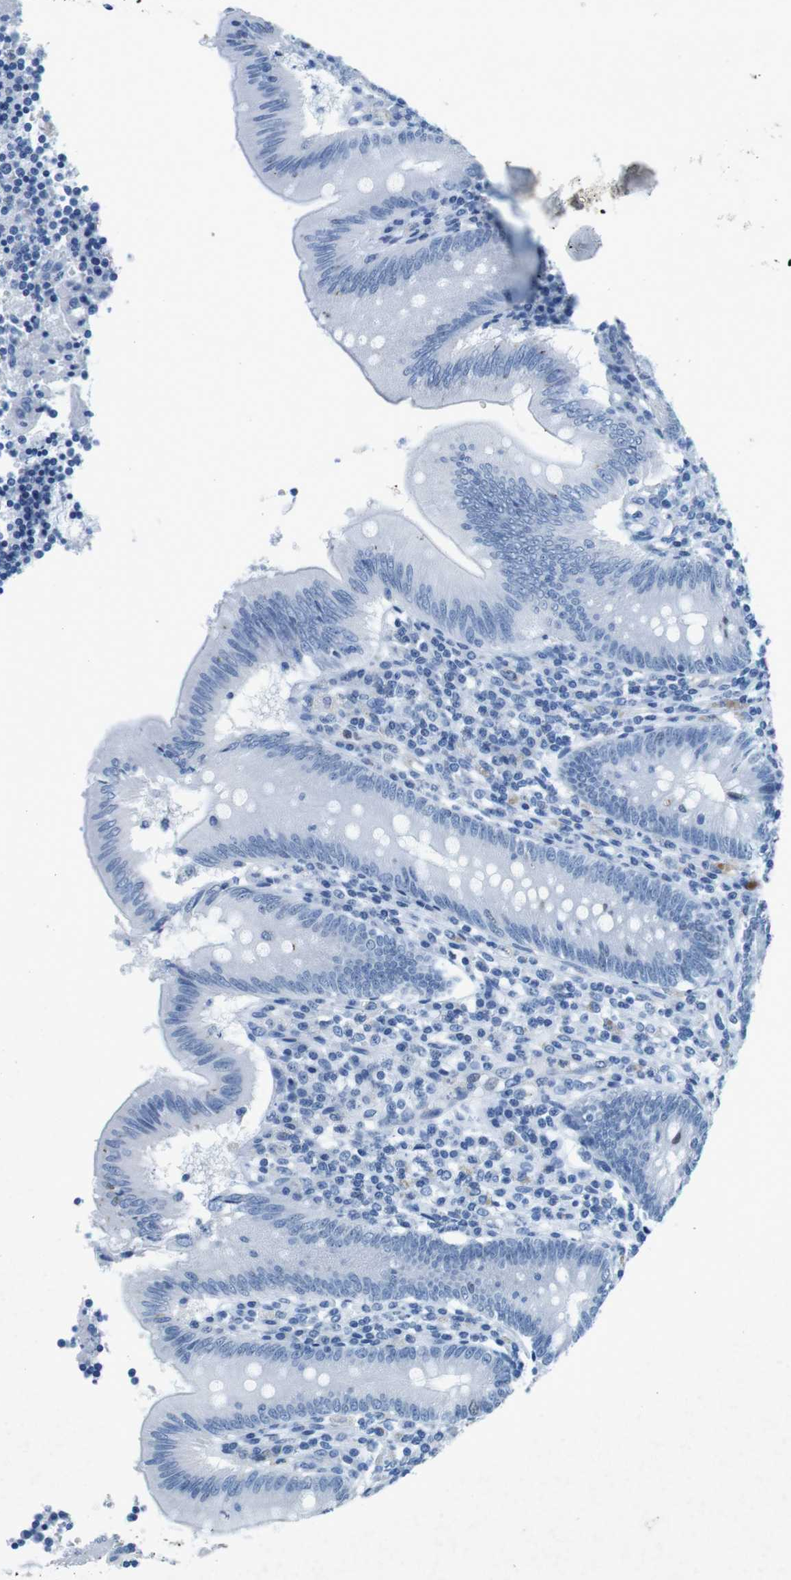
{"staining": {"intensity": "negative", "quantity": "none", "location": "none"}, "tissue": "appendix", "cell_type": "Glandular cells", "image_type": "normal", "snomed": [{"axis": "morphology", "description": "Normal tissue, NOS"}, {"axis": "morphology", "description": "Inflammation, NOS"}, {"axis": "topography", "description": "Appendix"}], "caption": "Immunohistochemical staining of unremarkable appendix displays no significant expression in glandular cells.", "gene": "CTAG1B", "patient": {"sex": "male", "age": 46}}